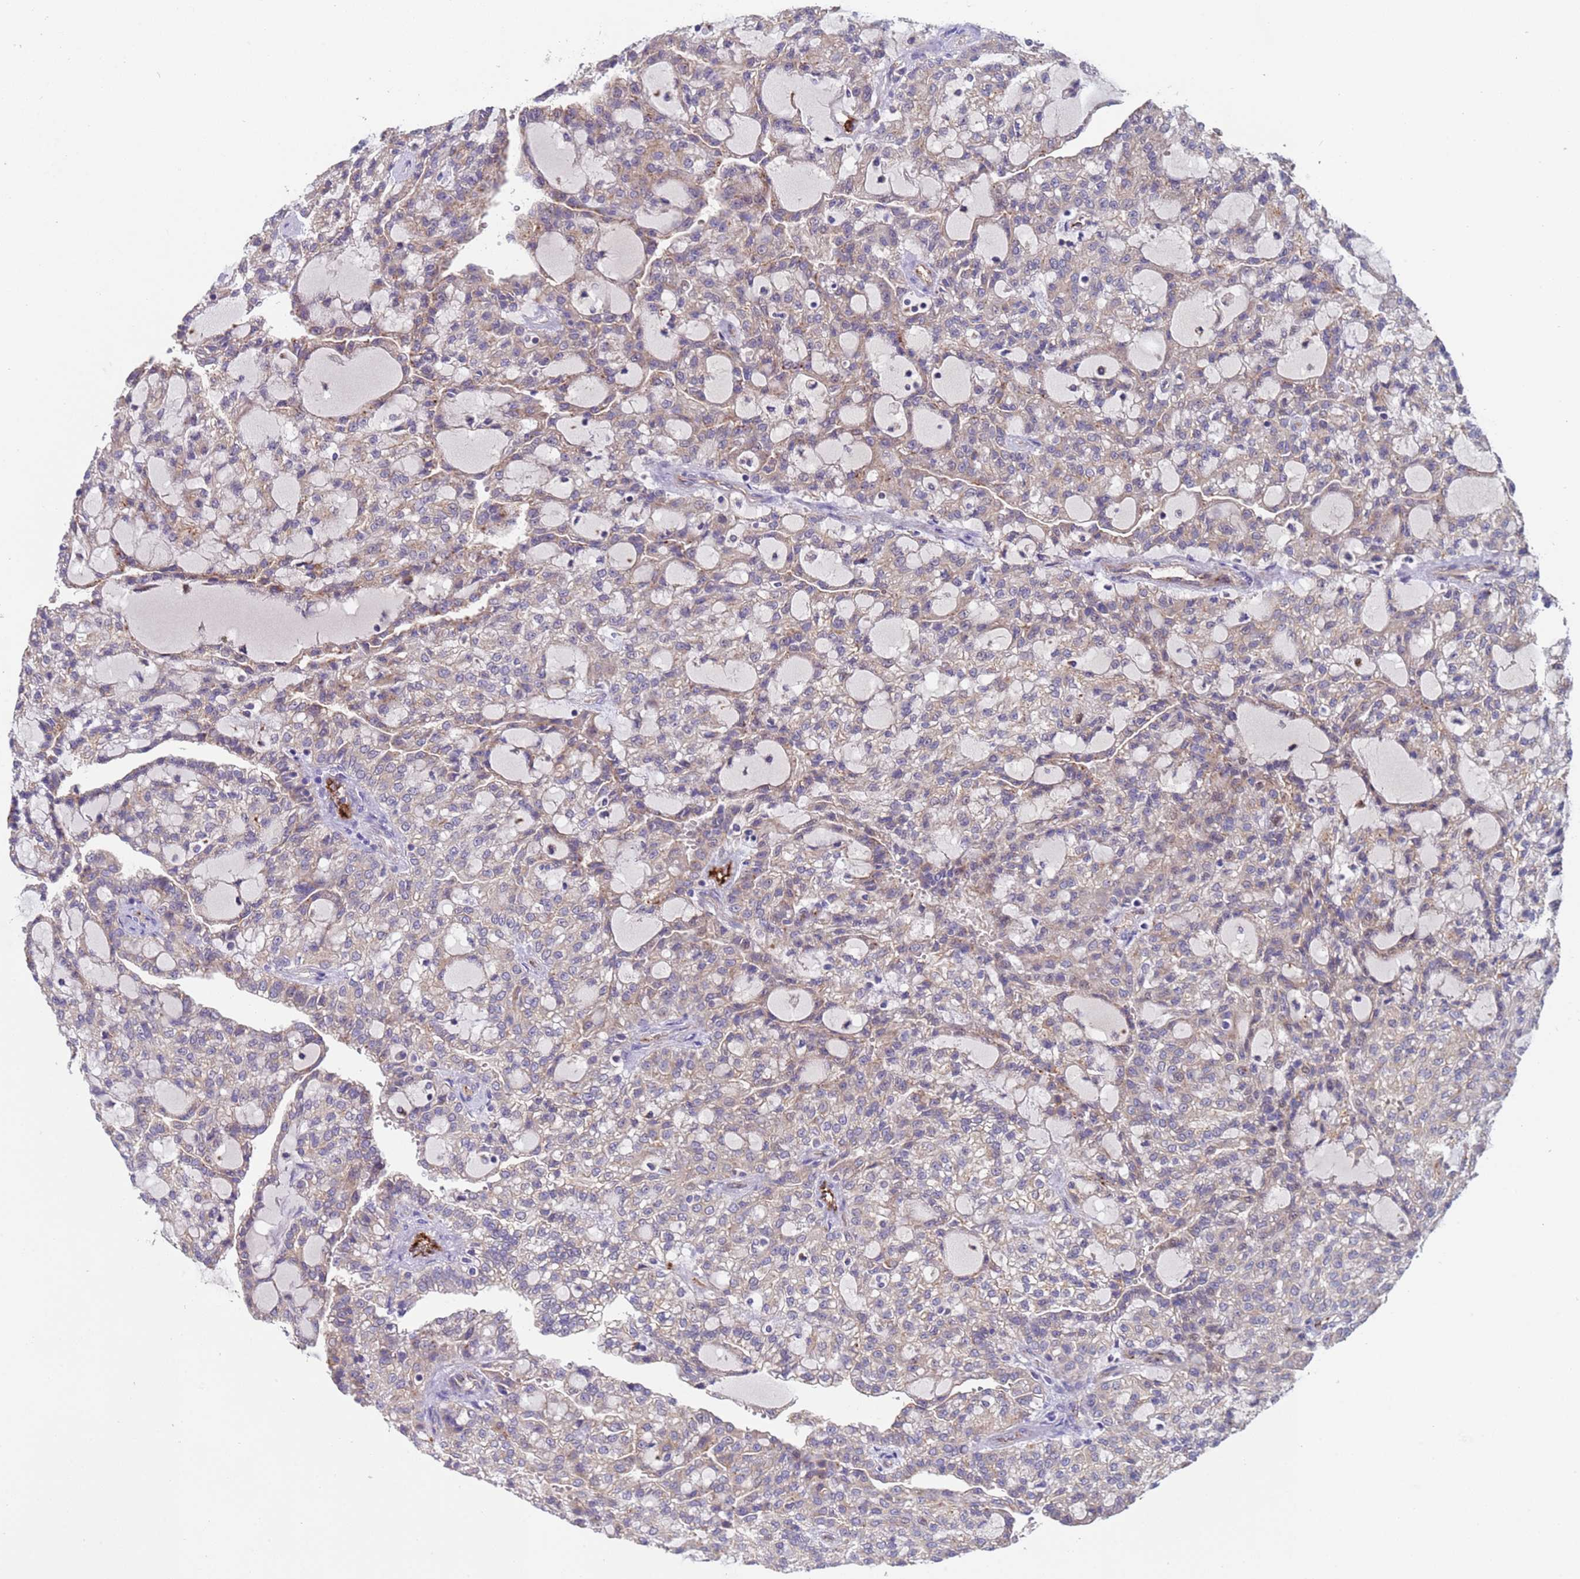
{"staining": {"intensity": "weak", "quantity": "25%-75%", "location": "cytoplasmic/membranous"}, "tissue": "renal cancer", "cell_type": "Tumor cells", "image_type": "cancer", "snomed": [{"axis": "morphology", "description": "Adenocarcinoma, NOS"}, {"axis": "topography", "description": "Kidney"}], "caption": "Immunohistochemical staining of renal cancer demonstrates weak cytoplasmic/membranous protein positivity in approximately 25%-75% of tumor cells.", "gene": "ZNF248", "patient": {"sex": "male", "age": 63}}